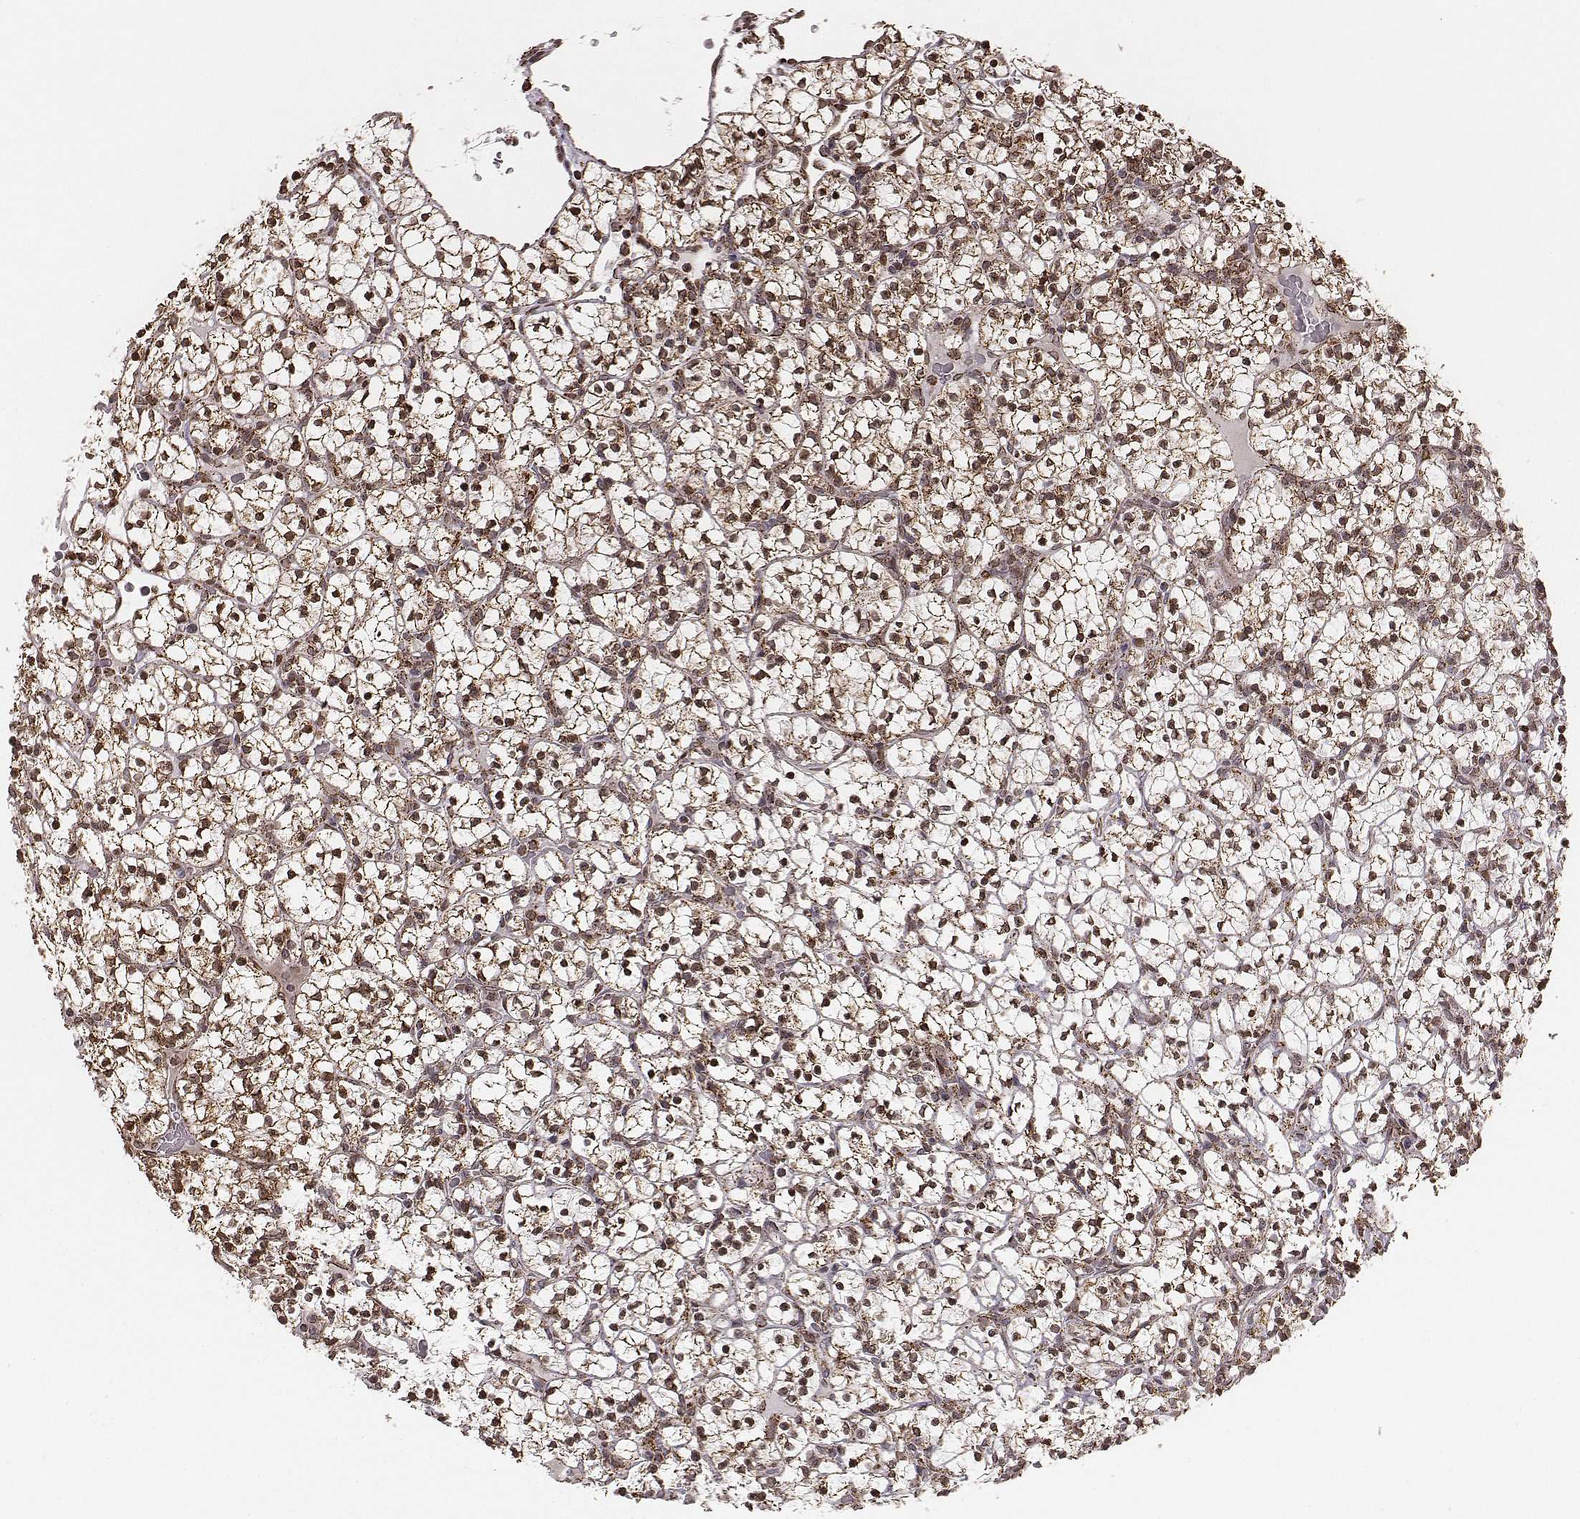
{"staining": {"intensity": "moderate", "quantity": ">75%", "location": "cytoplasmic/membranous,nuclear"}, "tissue": "renal cancer", "cell_type": "Tumor cells", "image_type": "cancer", "snomed": [{"axis": "morphology", "description": "Adenocarcinoma, NOS"}, {"axis": "topography", "description": "Kidney"}], "caption": "Immunohistochemical staining of renal cancer (adenocarcinoma) reveals medium levels of moderate cytoplasmic/membranous and nuclear positivity in about >75% of tumor cells. The staining was performed using DAB to visualize the protein expression in brown, while the nuclei were stained in blue with hematoxylin (Magnification: 20x).", "gene": "ACOT2", "patient": {"sex": "female", "age": 89}}